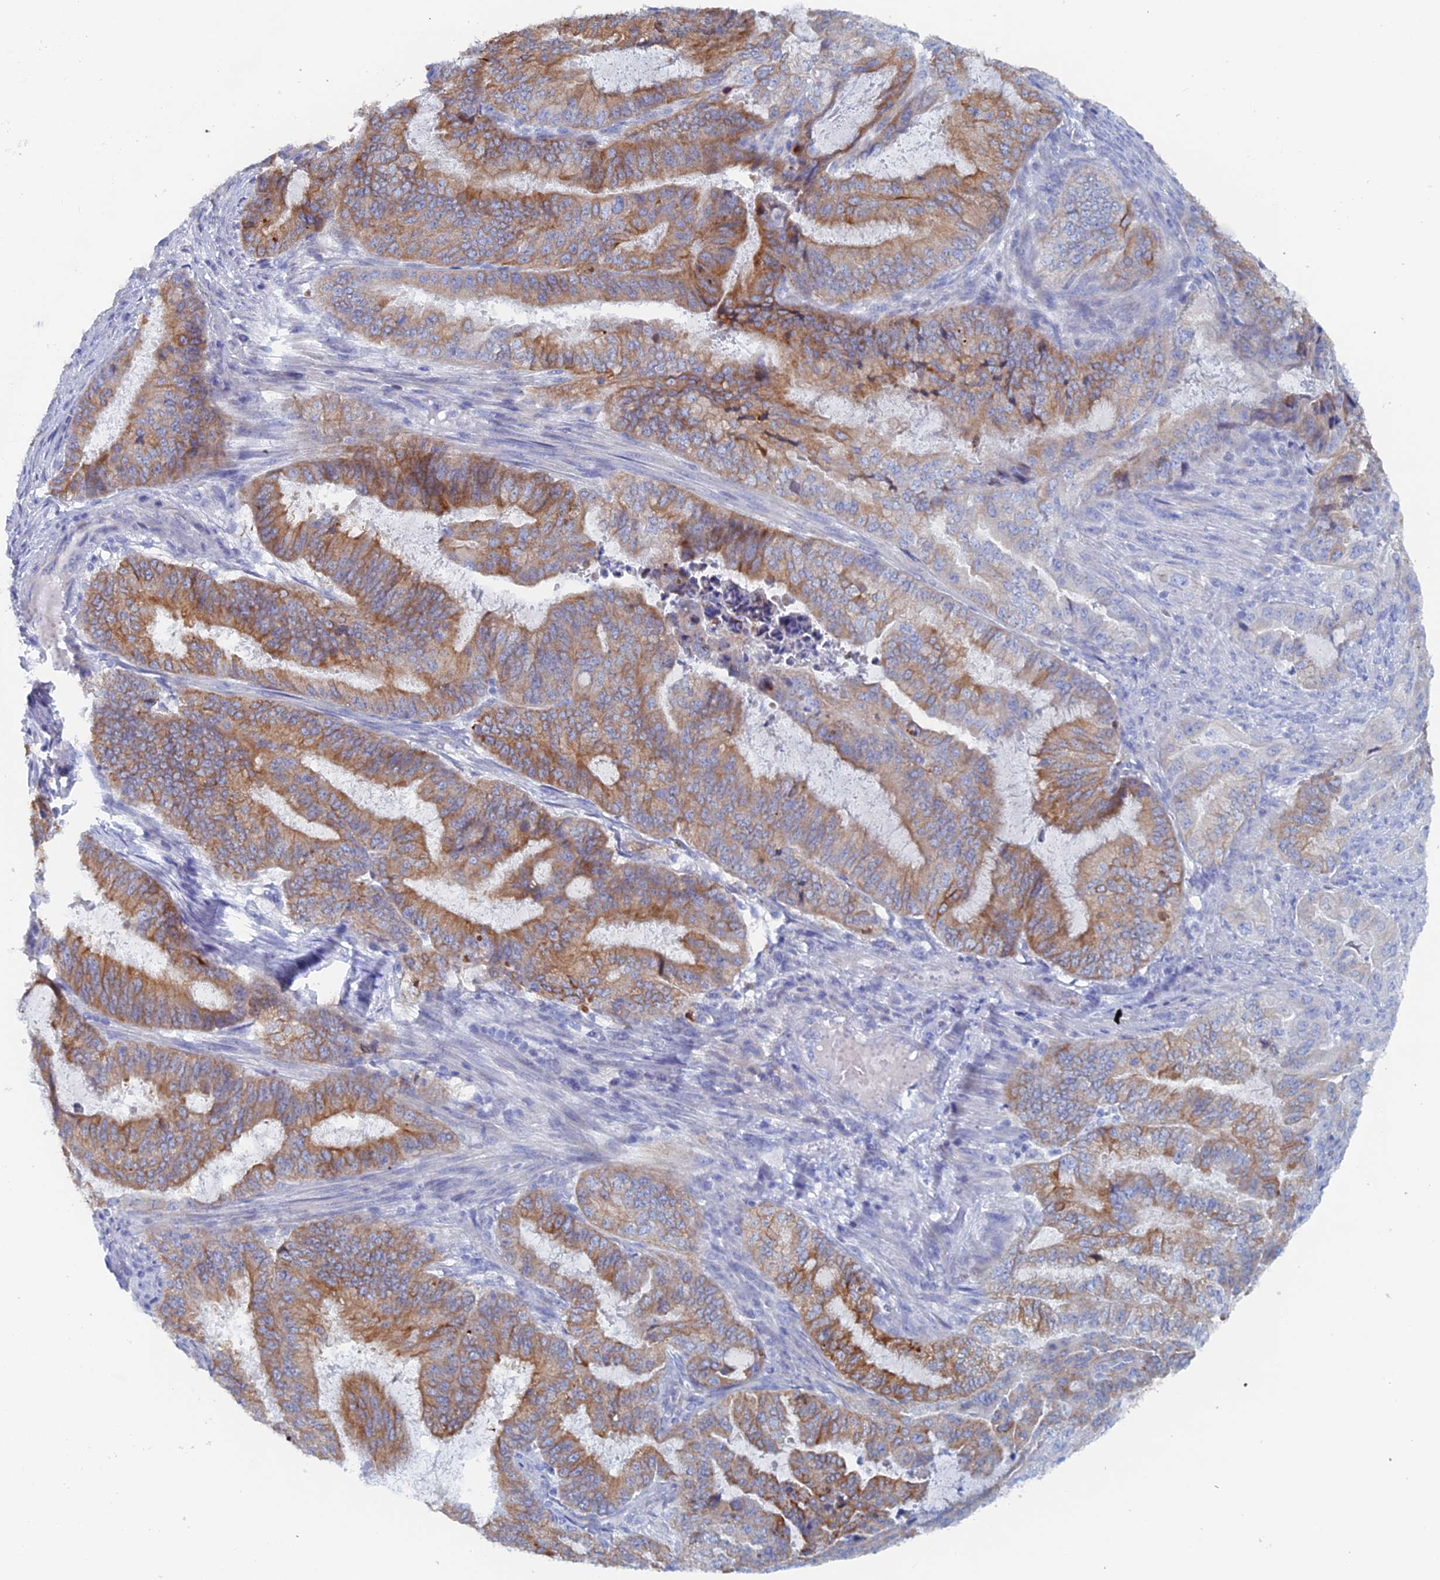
{"staining": {"intensity": "moderate", "quantity": ">75%", "location": "cytoplasmic/membranous"}, "tissue": "endometrial cancer", "cell_type": "Tumor cells", "image_type": "cancer", "snomed": [{"axis": "morphology", "description": "Adenocarcinoma, NOS"}, {"axis": "topography", "description": "Endometrium"}], "caption": "Endometrial cancer stained with a protein marker shows moderate staining in tumor cells.", "gene": "COG7", "patient": {"sex": "female", "age": 51}}